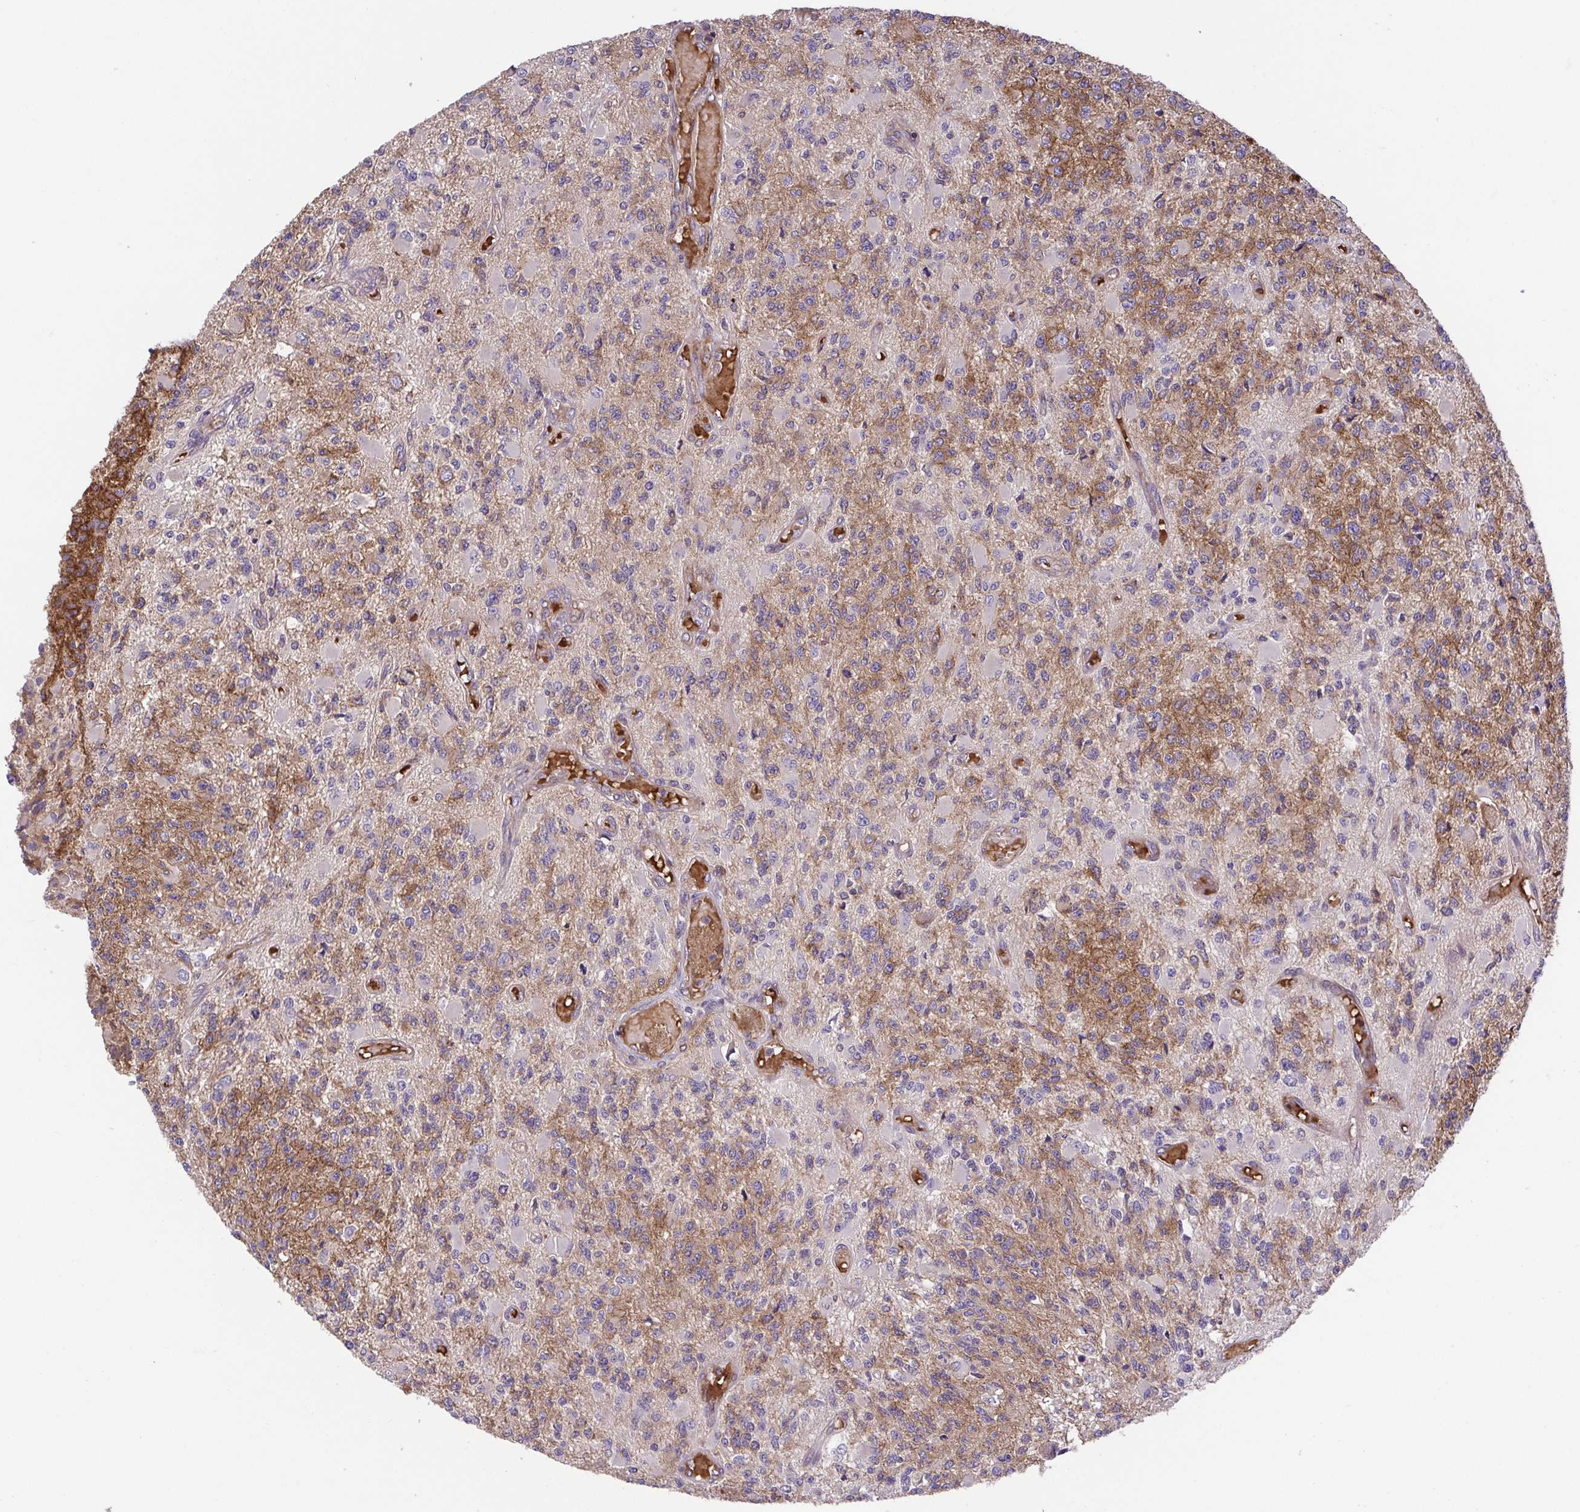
{"staining": {"intensity": "weak", "quantity": "25%-75%", "location": "cytoplasmic/membranous"}, "tissue": "glioma", "cell_type": "Tumor cells", "image_type": "cancer", "snomed": [{"axis": "morphology", "description": "Glioma, malignant, High grade"}, {"axis": "topography", "description": "Brain"}], "caption": "Immunohistochemistry (IHC) micrograph of neoplastic tissue: human malignant high-grade glioma stained using immunohistochemistry displays low levels of weak protein expression localized specifically in the cytoplasmic/membranous of tumor cells, appearing as a cytoplasmic/membranous brown color.", "gene": "IDE", "patient": {"sex": "female", "age": 63}}